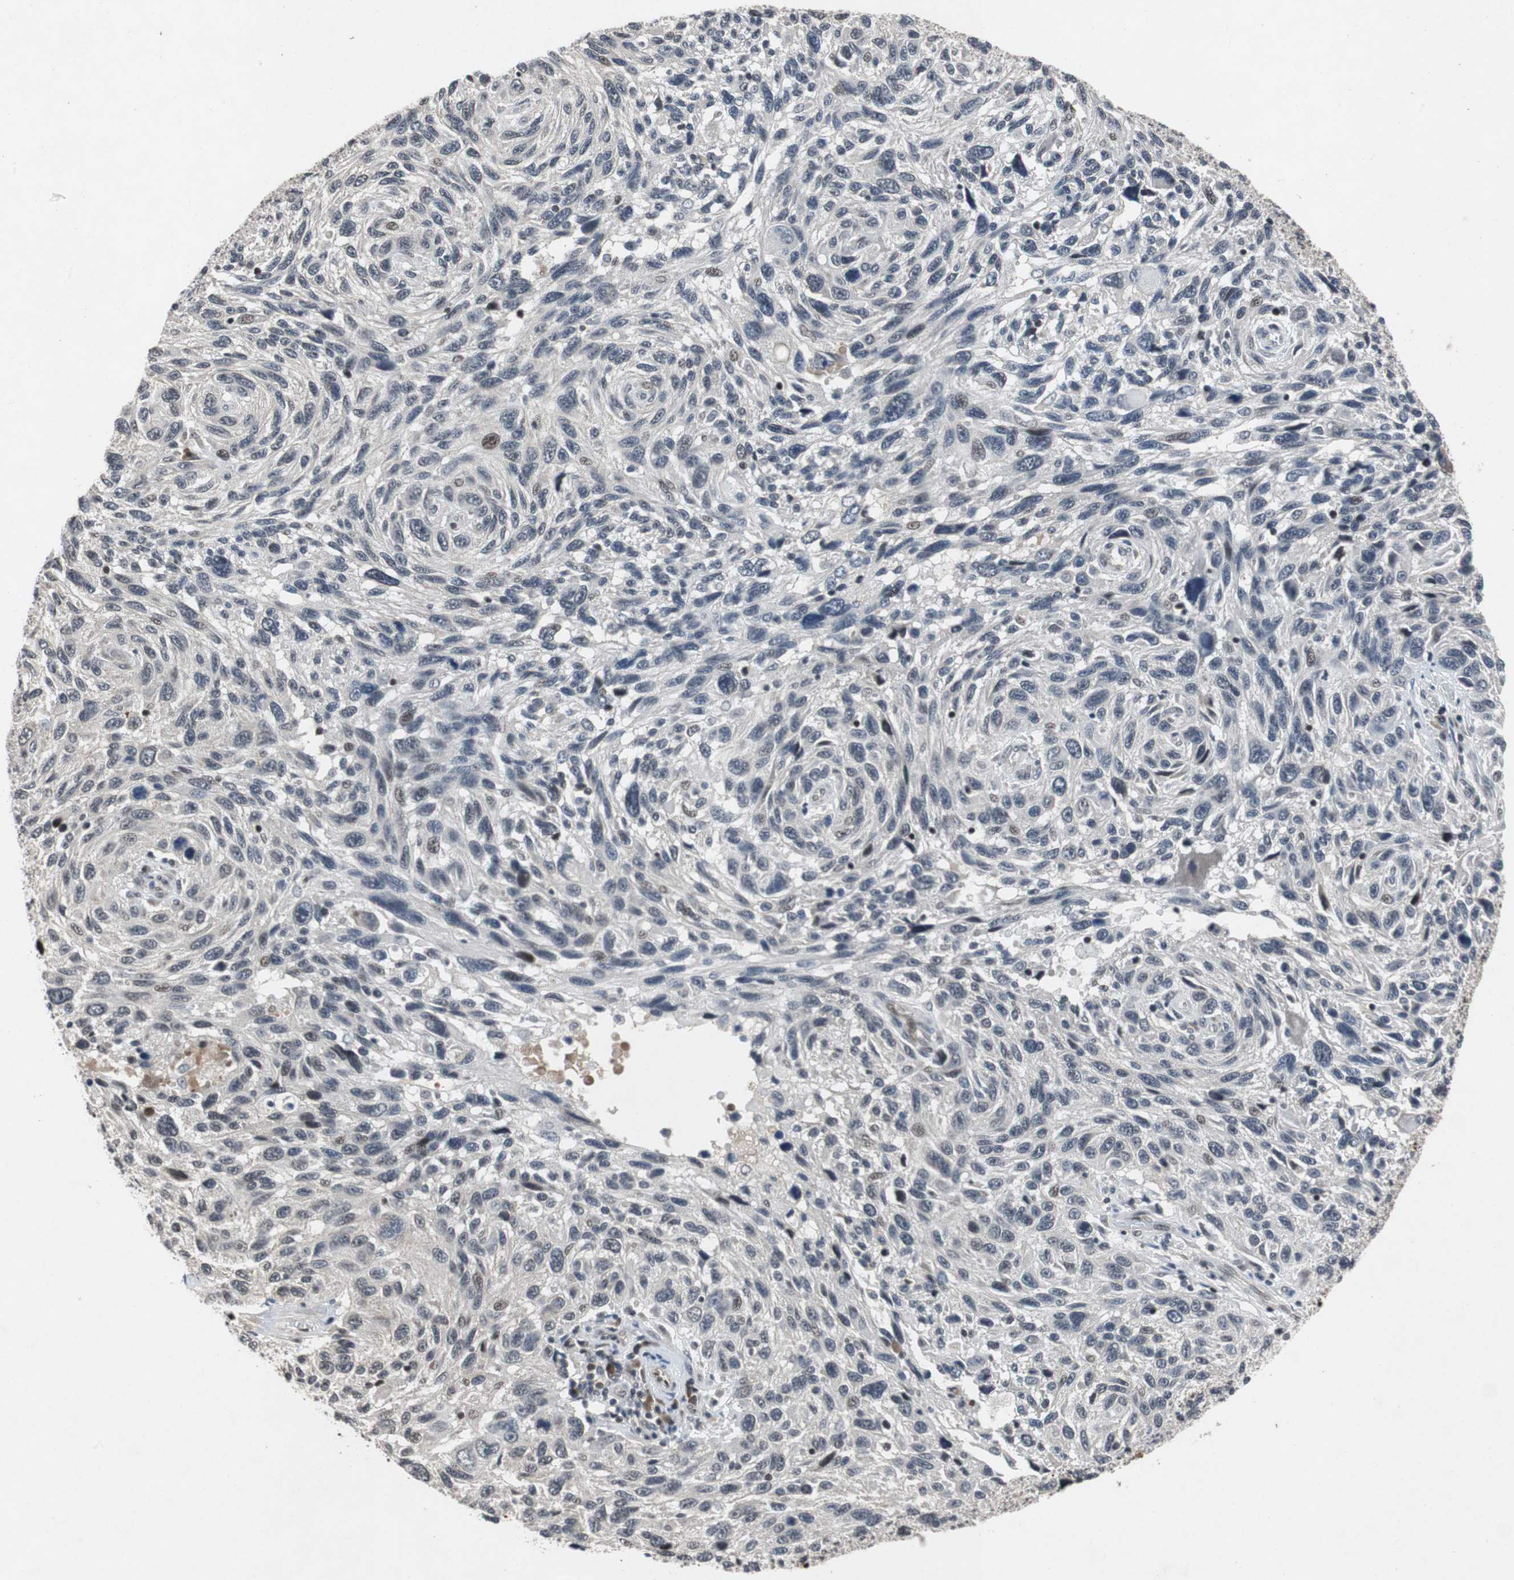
{"staining": {"intensity": "weak", "quantity": "<25%", "location": "nuclear"}, "tissue": "melanoma", "cell_type": "Tumor cells", "image_type": "cancer", "snomed": [{"axis": "morphology", "description": "Malignant melanoma, NOS"}, {"axis": "topography", "description": "Skin"}], "caption": "Immunohistochemistry of human melanoma reveals no positivity in tumor cells.", "gene": "TP63", "patient": {"sex": "male", "age": 53}}